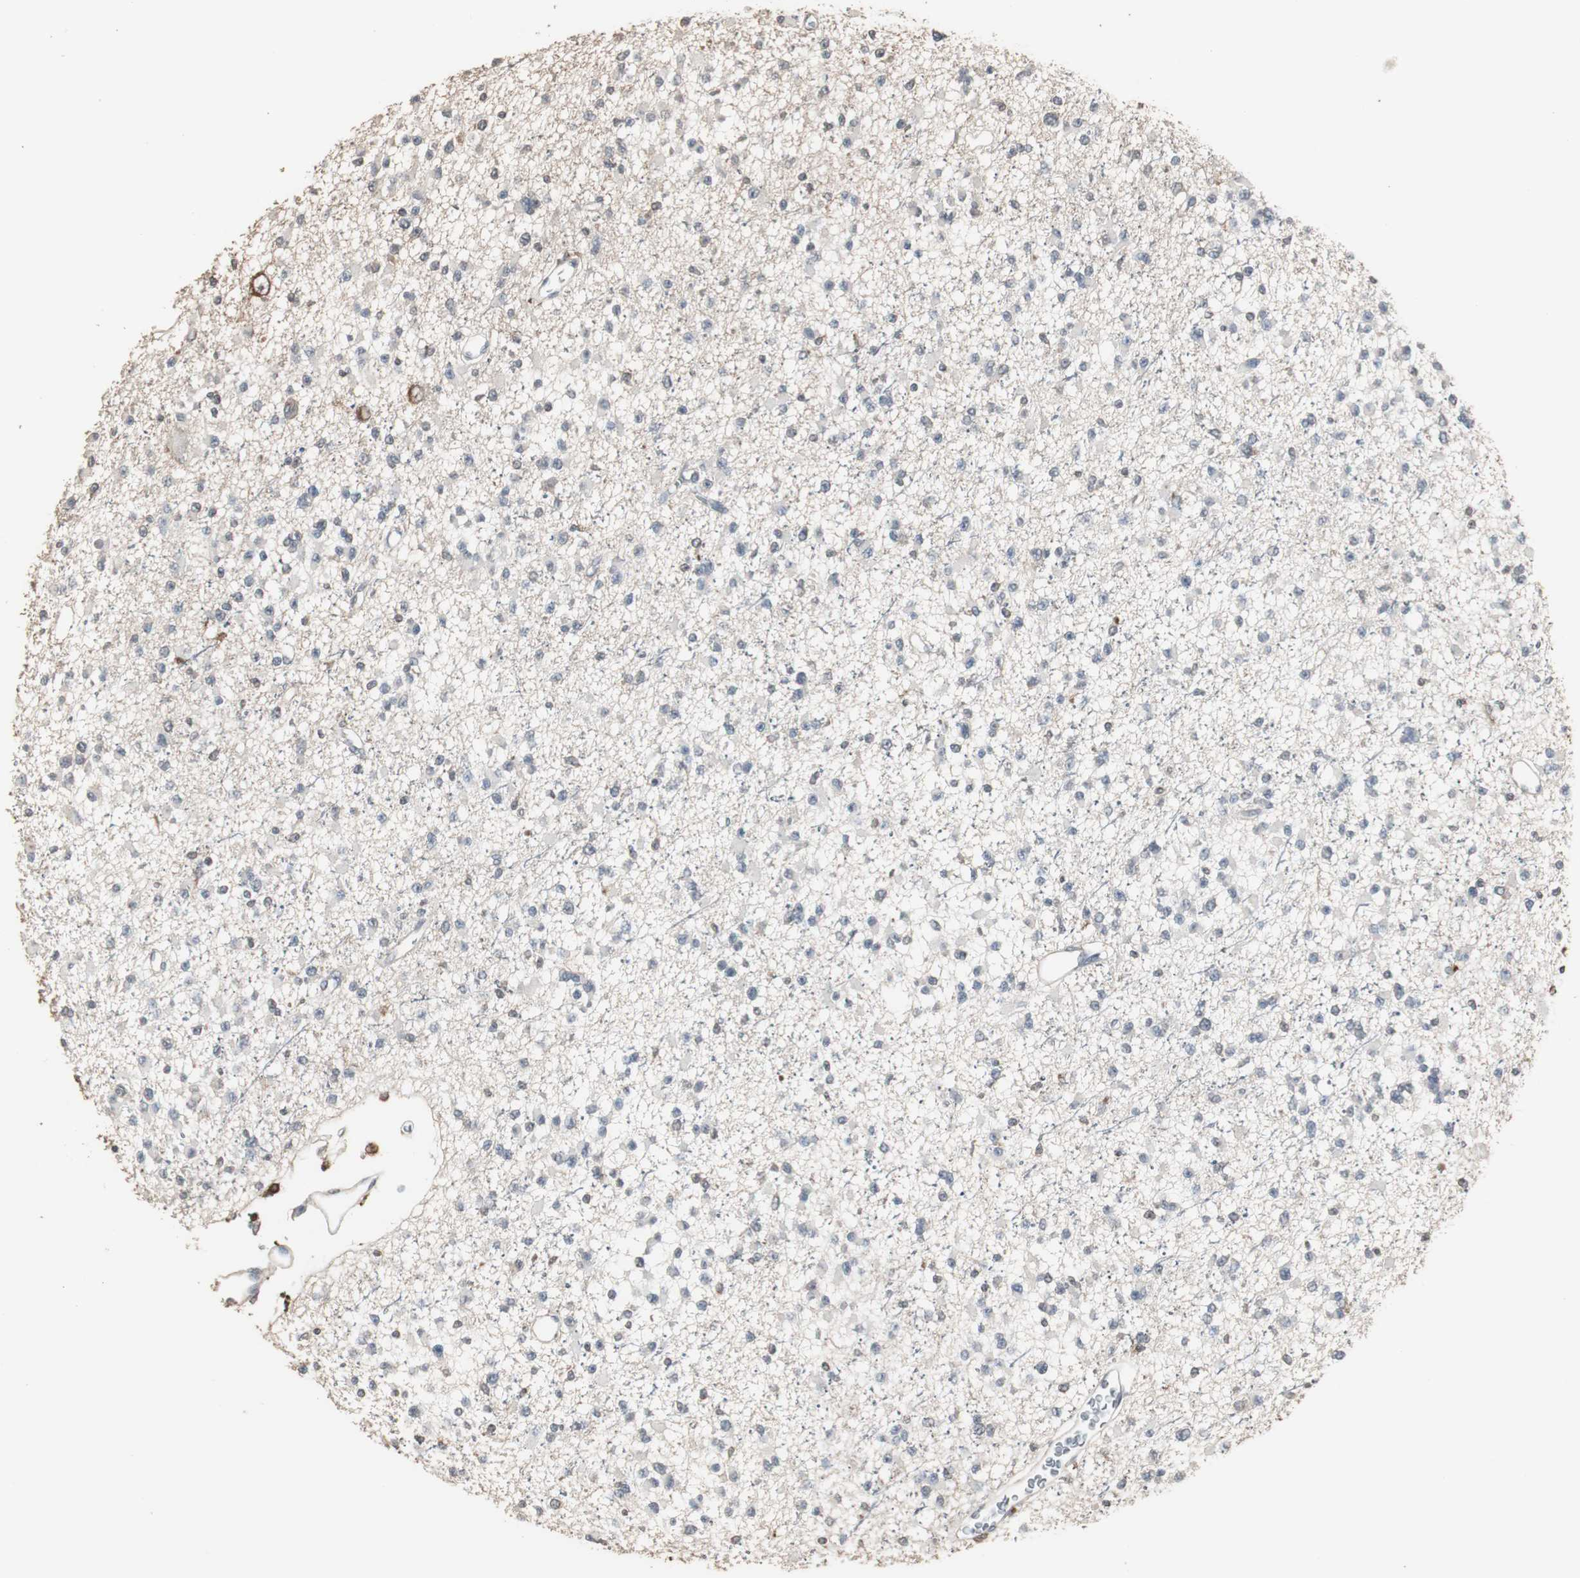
{"staining": {"intensity": "weak", "quantity": "<25%", "location": "cytoplasmic/membranous"}, "tissue": "glioma", "cell_type": "Tumor cells", "image_type": "cancer", "snomed": [{"axis": "morphology", "description": "Glioma, malignant, Low grade"}, {"axis": "topography", "description": "Brain"}], "caption": "This is an IHC image of malignant glioma (low-grade). There is no positivity in tumor cells.", "gene": "HPRT1", "patient": {"sex": "female", "age": 22}}